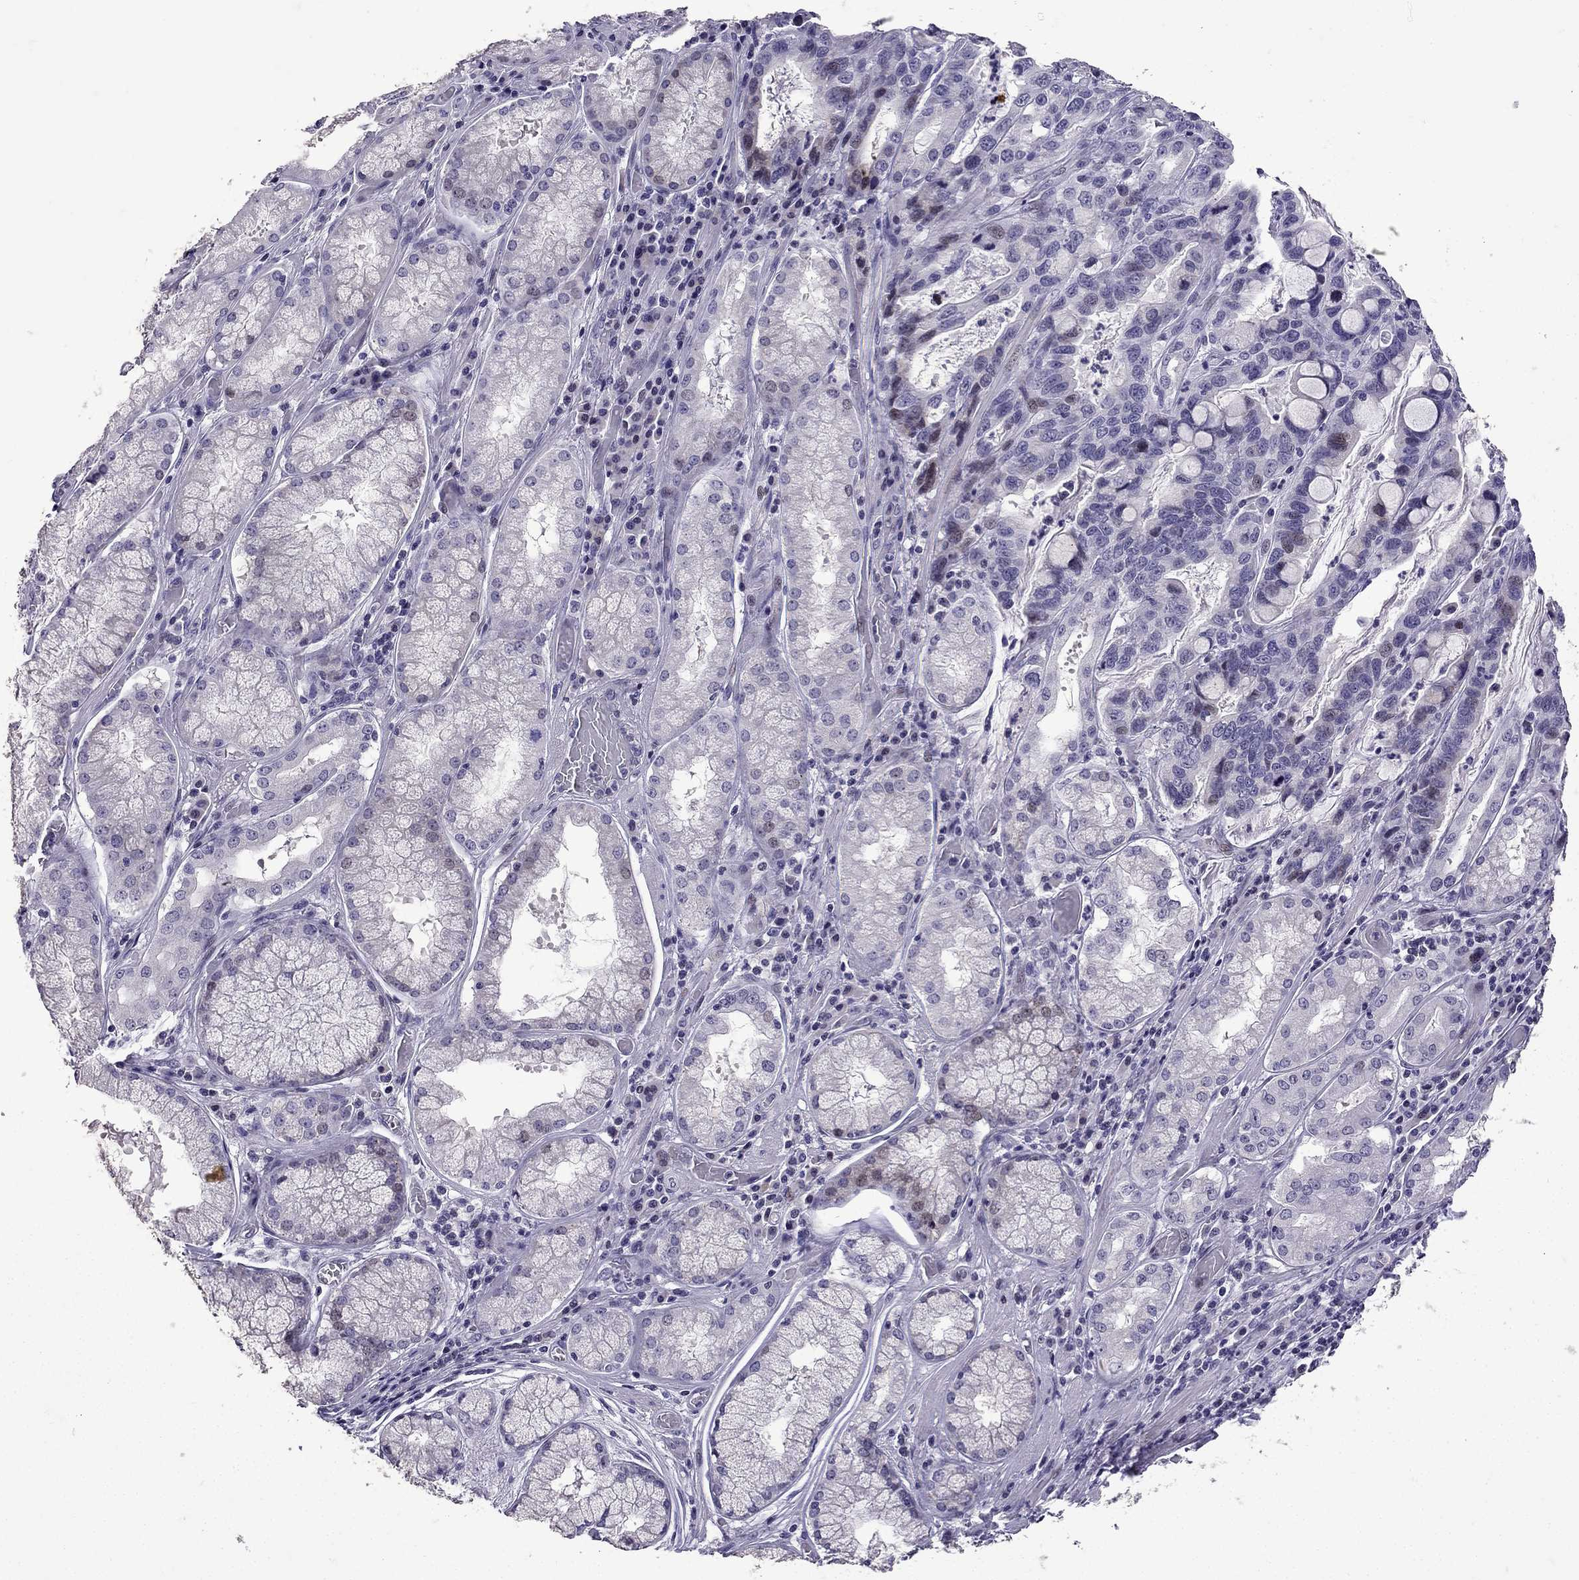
{"staining": {"intensity": "negative", "quantity": "none", "location": "none"}, "tissue": "stomach cancer", "cell_type": "Tumor cells", "image_type": "cancer", "snomed": [{"axis": "morphology", "description": "Adenocarcinoma, NOS"}, {"axis": "topography", "description": "Stomach, lower"}], "caption": "Immunohistochemistry image of neoplastic tissue: human stomach cancer (adenocarcinoma) stained with DAB (3,3'-diaminobenzidine) shows no significant protein staining in tumor cells.", "gene": "TTN", "patient": {"sex": "female", "age": 76}}